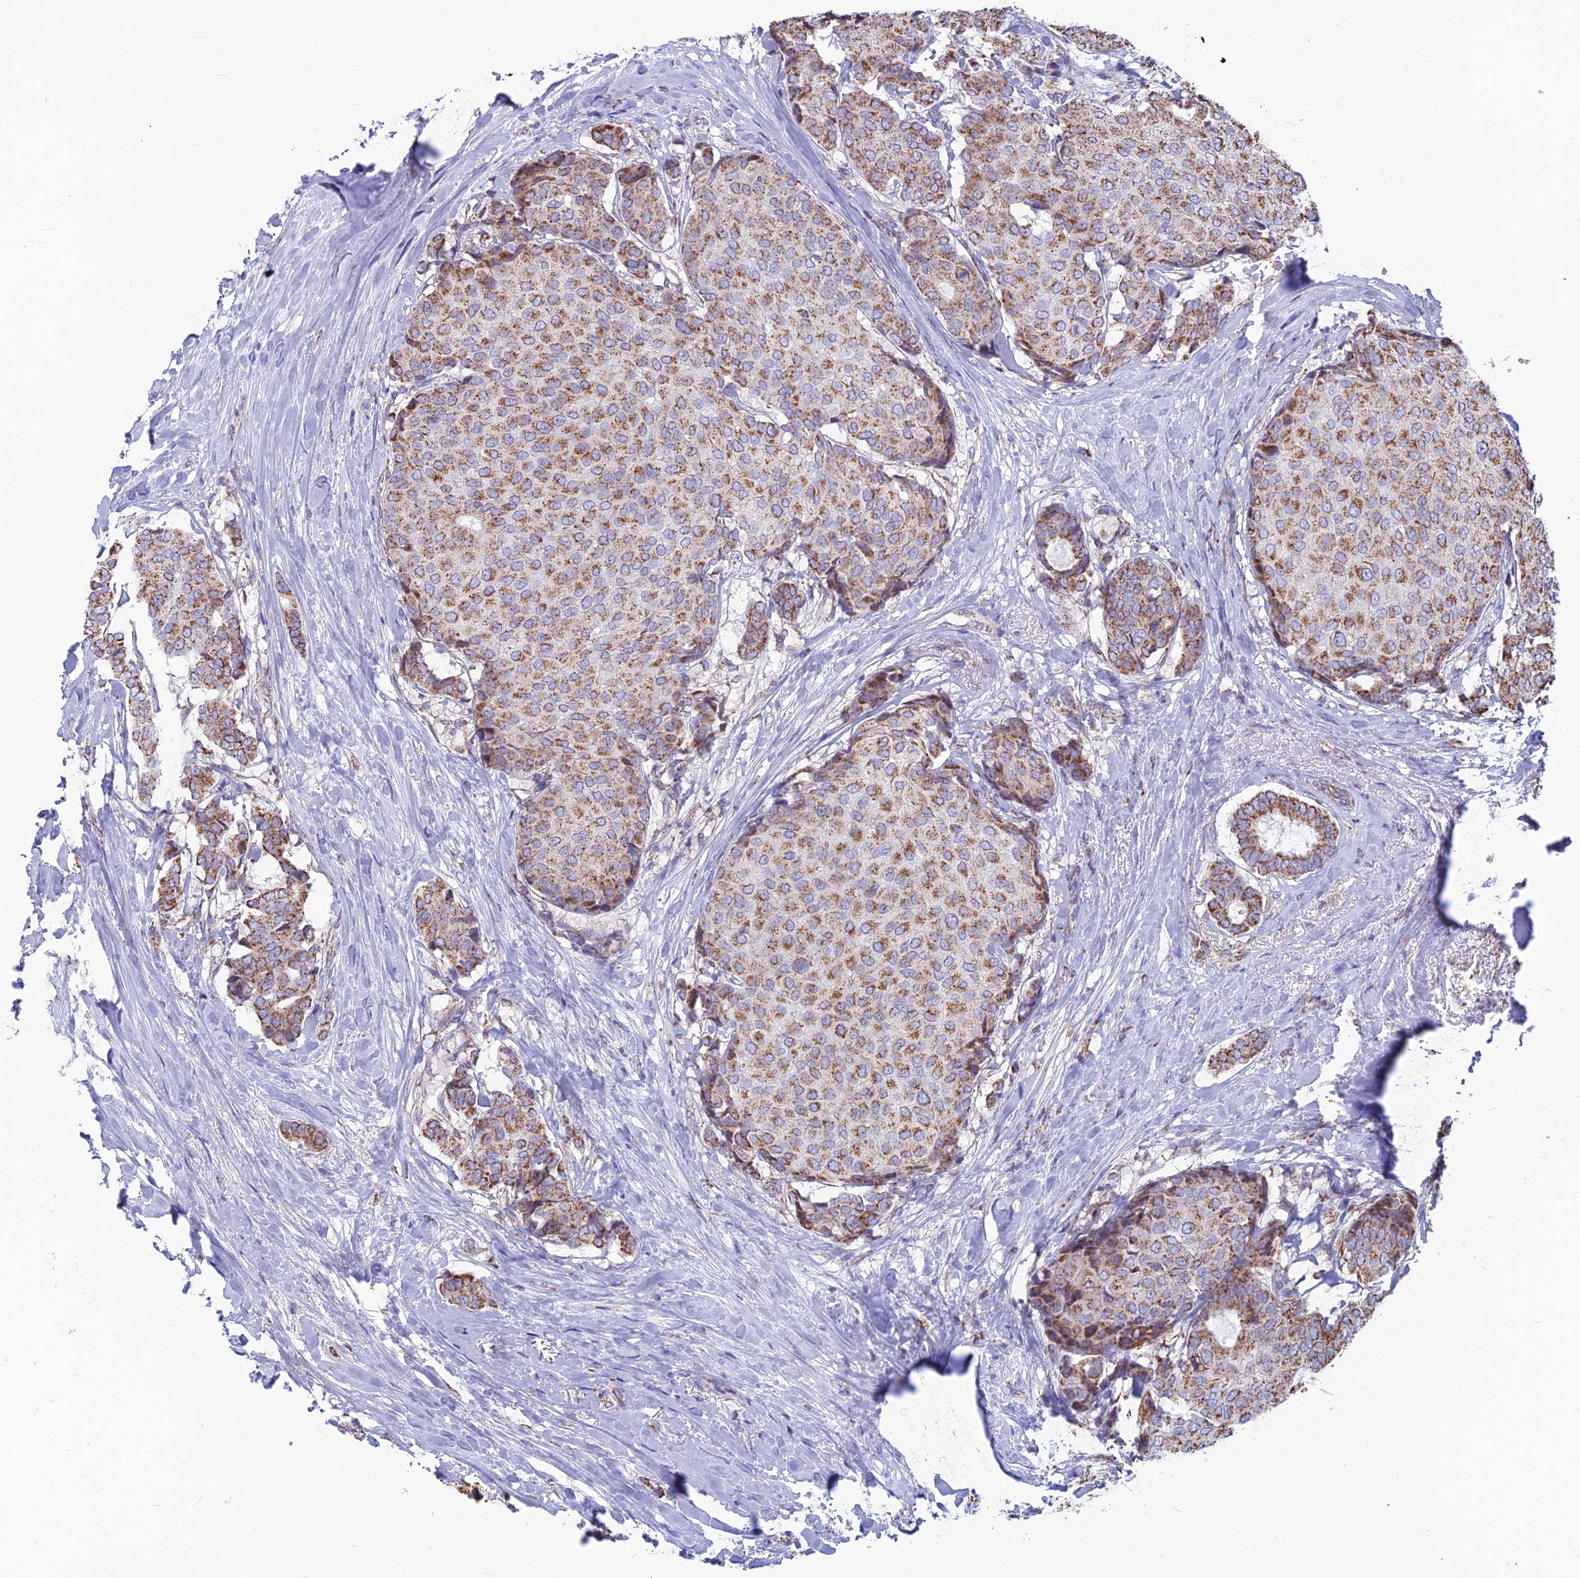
{"staining": {"intensity": "moderate", "quantity": ">75%", "location": "cytoplasmic/membranous"}, "tissue": "breast cancer", "cell_type": "Tumor cells", "image_type": "cancer", "snomed": [{"axis": "morphology", "description": "Duct carcinoma"}, {"axis": "topography", "description": "Breast"}], "caption": "Approximately >75% of tumor cells in infiltrating ductal carcinoma (breast) exhibit moderate cytoplasmic/membranous protein staining as visualized by brown immunohistochemical staining.", "gene": "CS", "patient": {"sex": "female", "age": 75}}